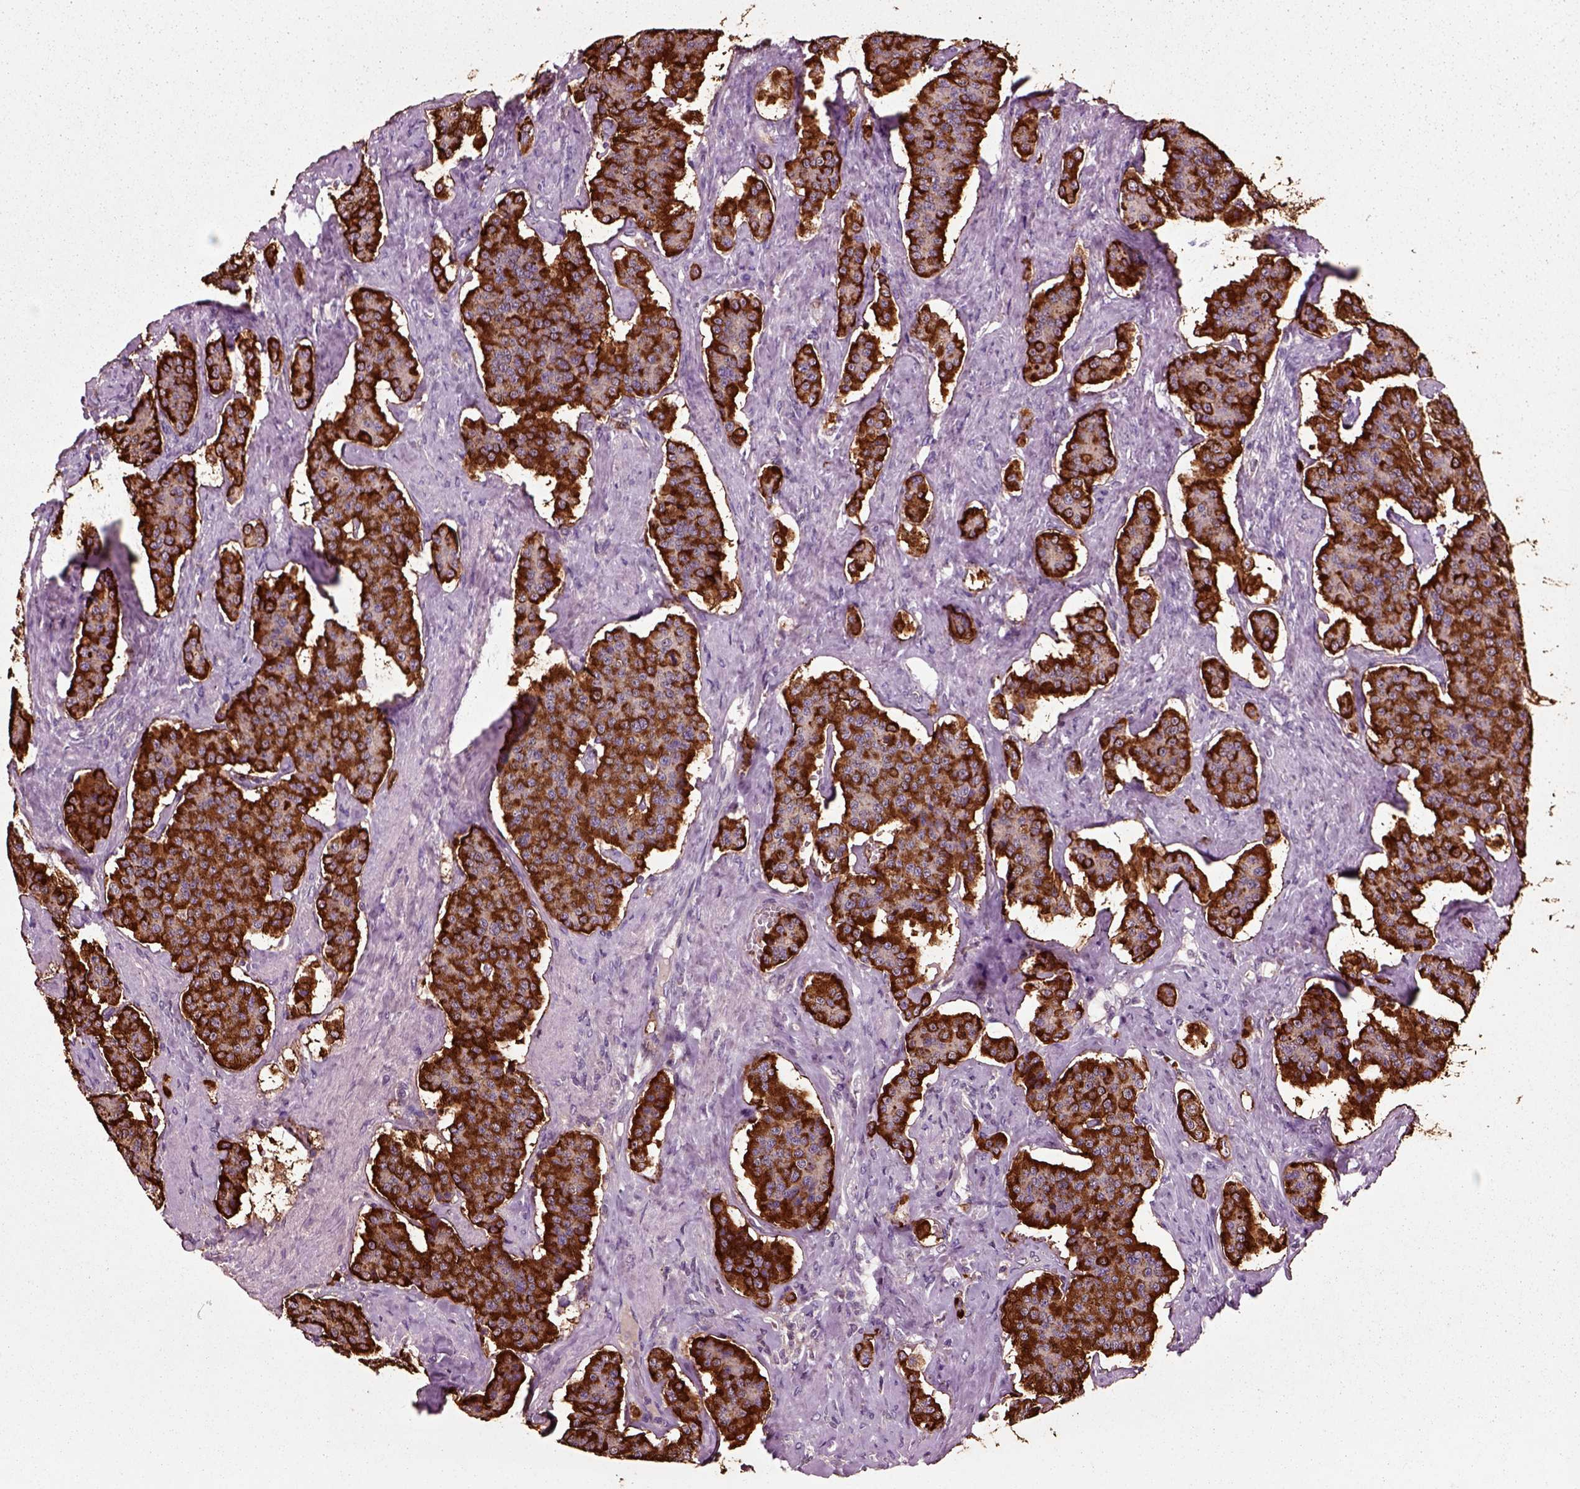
{"staining": {"intensity": "strong", "quantity": ">75%", "location": "cytoplasmic/membranous"}, "tissue": "carcinoid", "cell_type": "Tumor cells", "image_type": "cancer", "snomed": [{"axis": "morphology", "description": "Carcinoid, malignant, NOS"}, {"axis": "topography", "description": "Small intestine"}], "caption": "High-magnification brightfield microscopy of carcinoid stained with DAB (3,3'-diaminobenzidine) (brown) and counterstained with hematoxylin (blue). tumor cells exhibit strong cytoplasmic/membranous expression is seen in about>75% of cells.", "gene": "CHGB", "patient": {"sex": "female", "age": 58}}